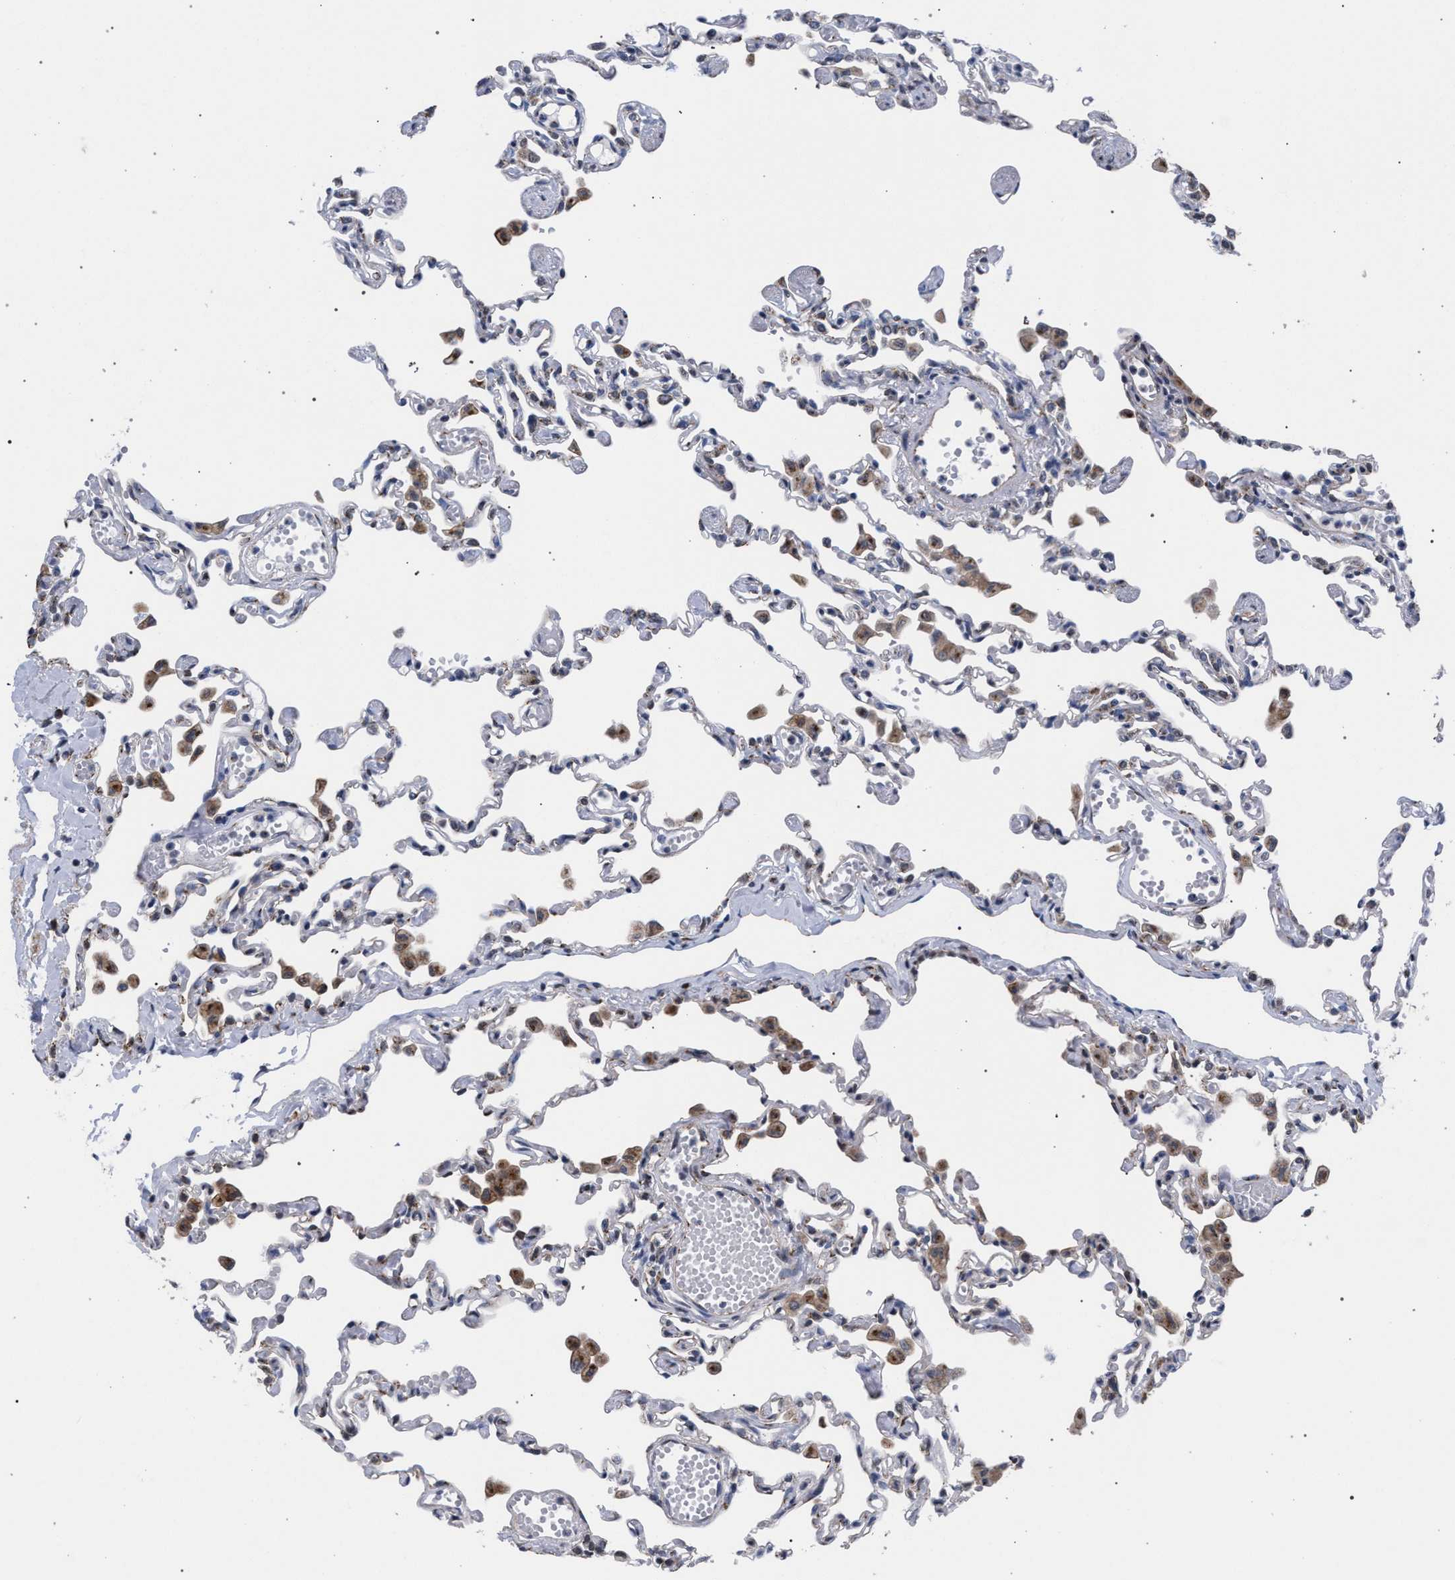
{"staining": {"intensity": "negative", "quantity": "none", "location": "none"}, "tissue": "lung", "cell_type": "Alveolar cells", "image_type": "normal", "snomed": [{"axis": "morphology", "description": "Normal tissue, NOS"}, {"axis": "topography", "description": "Bronchus"}, {"axis": "topography", "description": "Lung"}], "caption": "Immunohistochemistry histopathology image of benign lung stained for a protein (brown), which exhibits no positivity in alveolar cells.", "gene": "GOLGA2", "patient": {"sex": "female", "age": 49}}